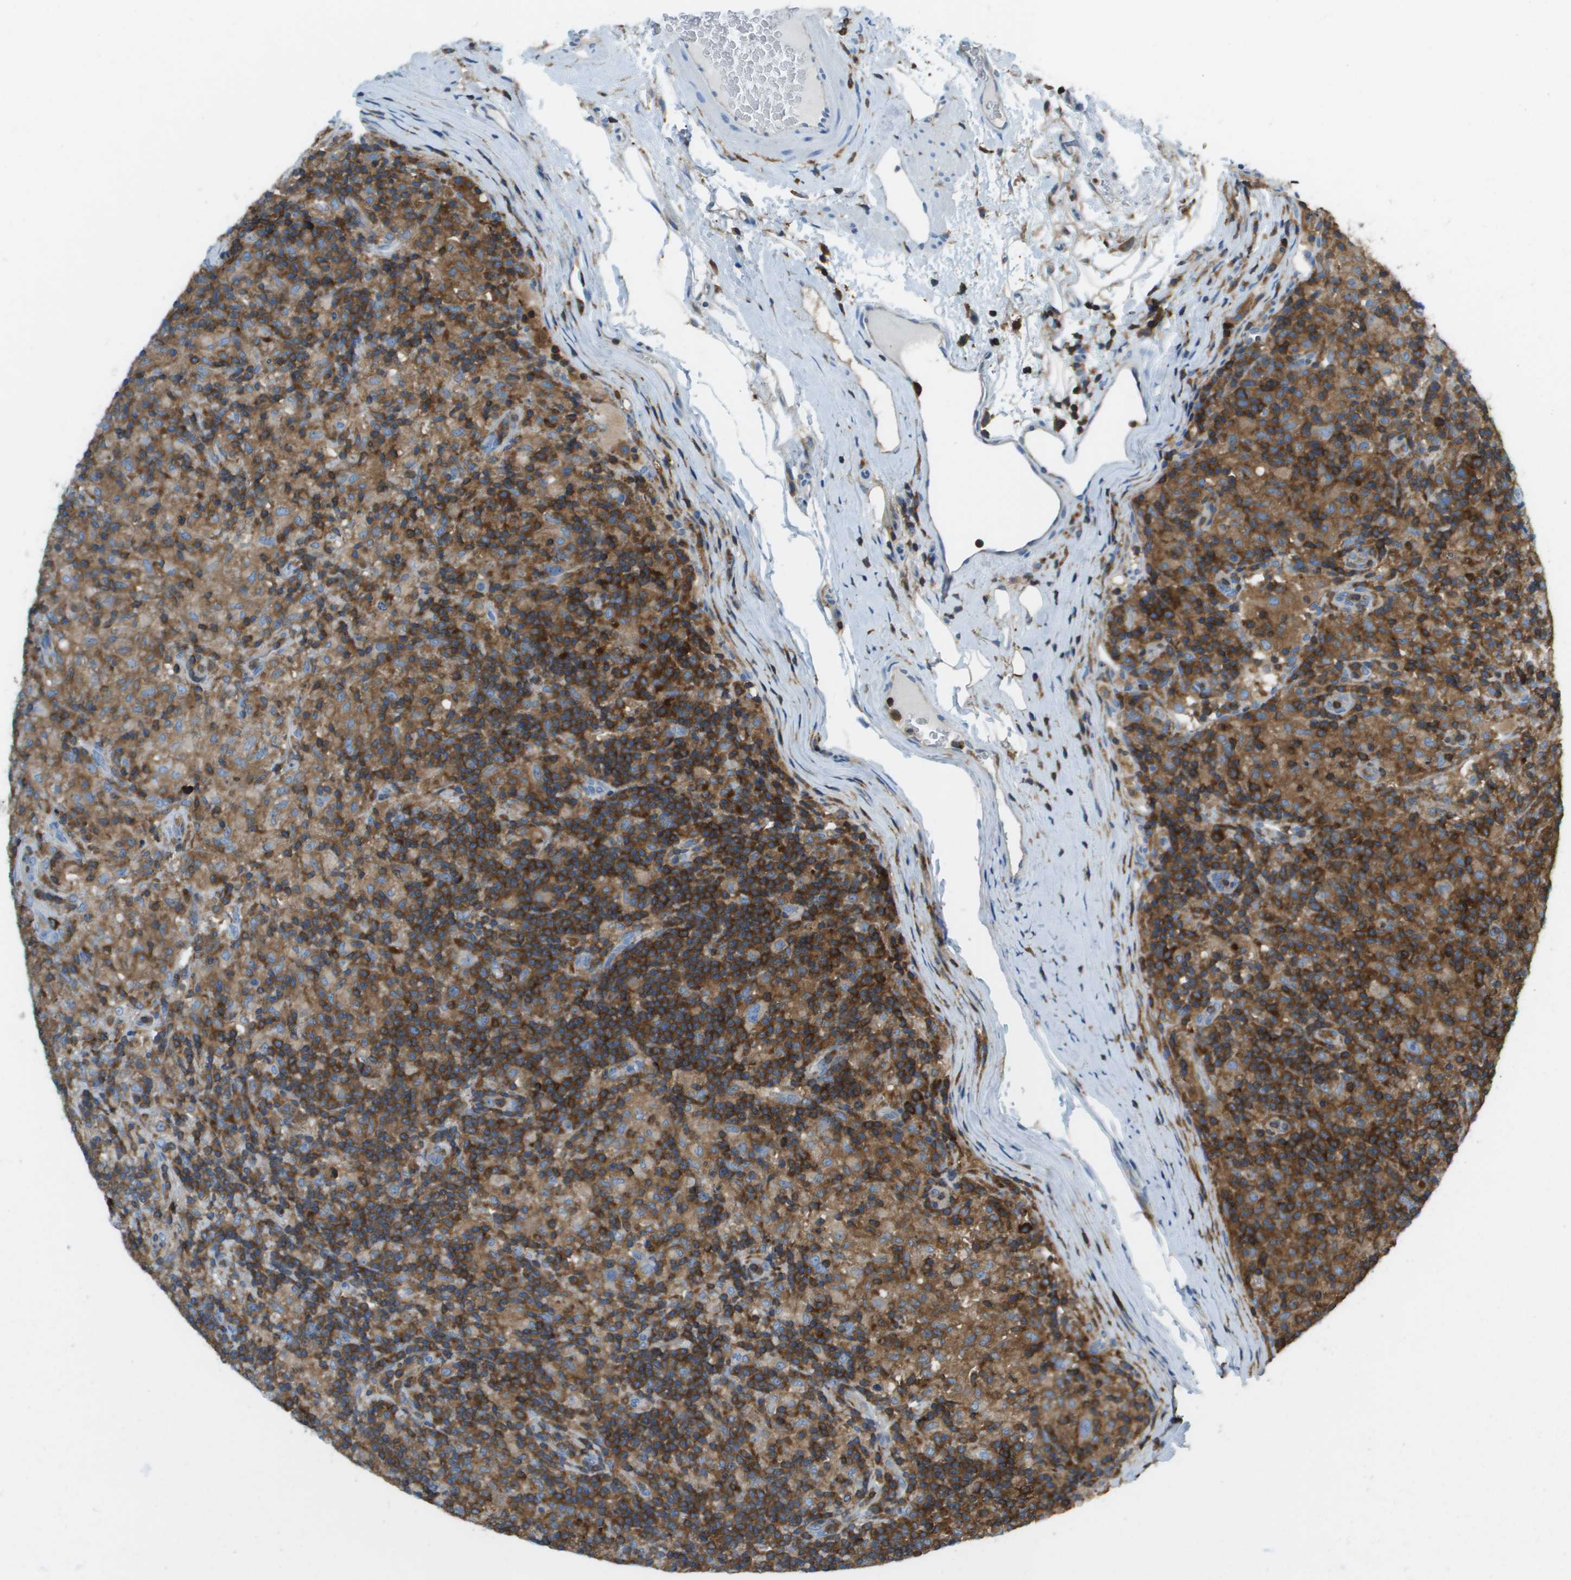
{"staining": {"intensity": "negative", "quantity": "none", "location": "none"}, "tissue": "lymphoma", "cell_type": "Tumor cells", "image_type": "cancer", "snomed": [{"axis": "morphology", "description": "Hodgkin's disease, NOS"}, {"axis": "topography", "description": "Lymph node"}], "caption": "An image of human Hodgkin's disease is negative for staining in tumor cells.", "gene": "APBB1IP", "patient": {"sex": "male", "age": 70}}